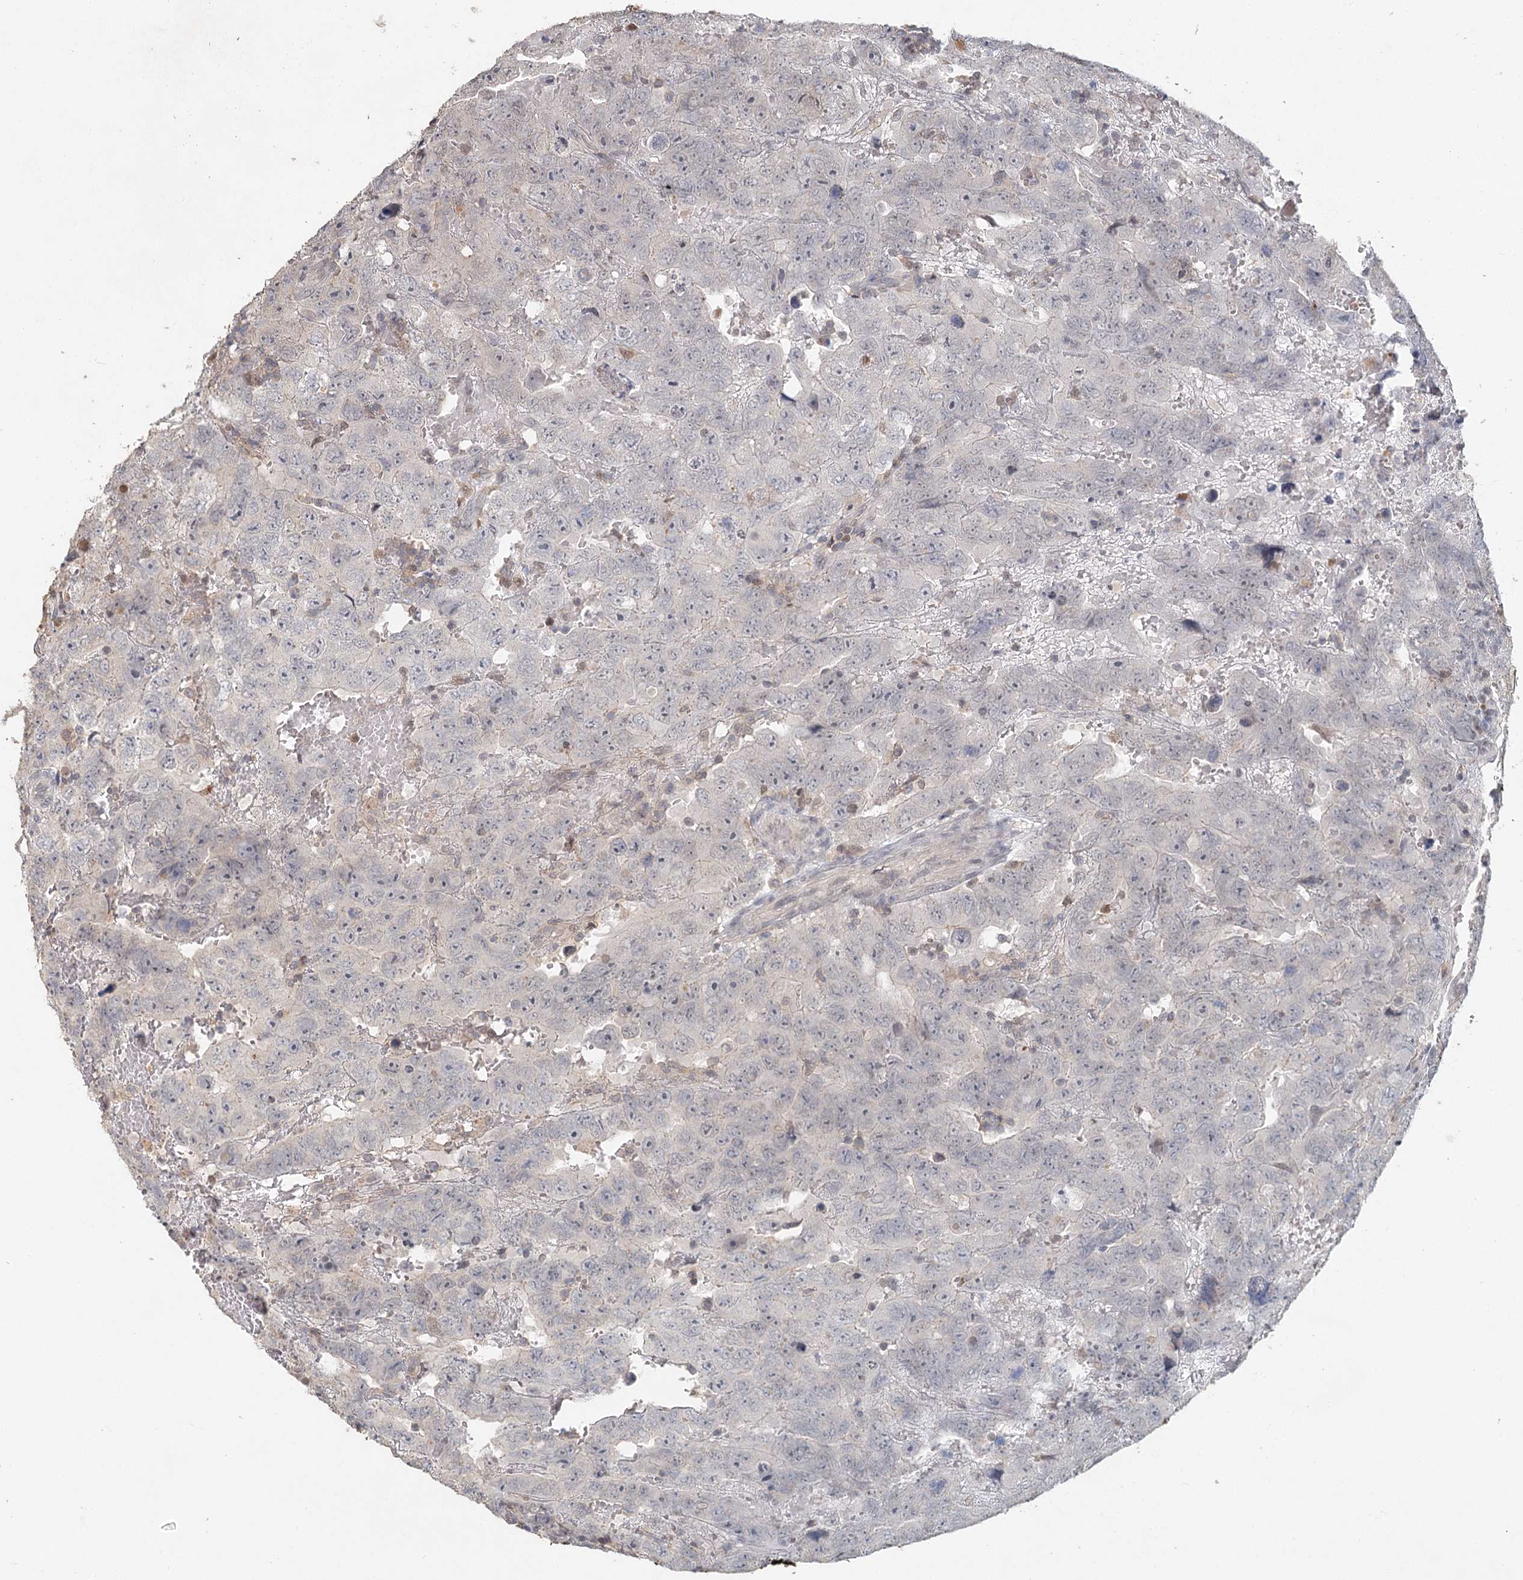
{"staining": {"intensity": "negative", "quantity": "none", "location": "none"}, "tissue": "testis cancer", "cell_type": "Tumor cells", "image_type": "cancer", "snomed": [{"axis": "morphology", "description": "Carcinoma, Embryonal, NOS"}, {"axis": "topography", "description": "Testis"}], "caption": "High magnification brightfield microscopy of testis cancer stained with DAB (brown) and counterstained with hematoxylin (blue): tumor cells show no significant expression.", "gene": "ADK", "patient": {"sex": "male", "age": 45}}